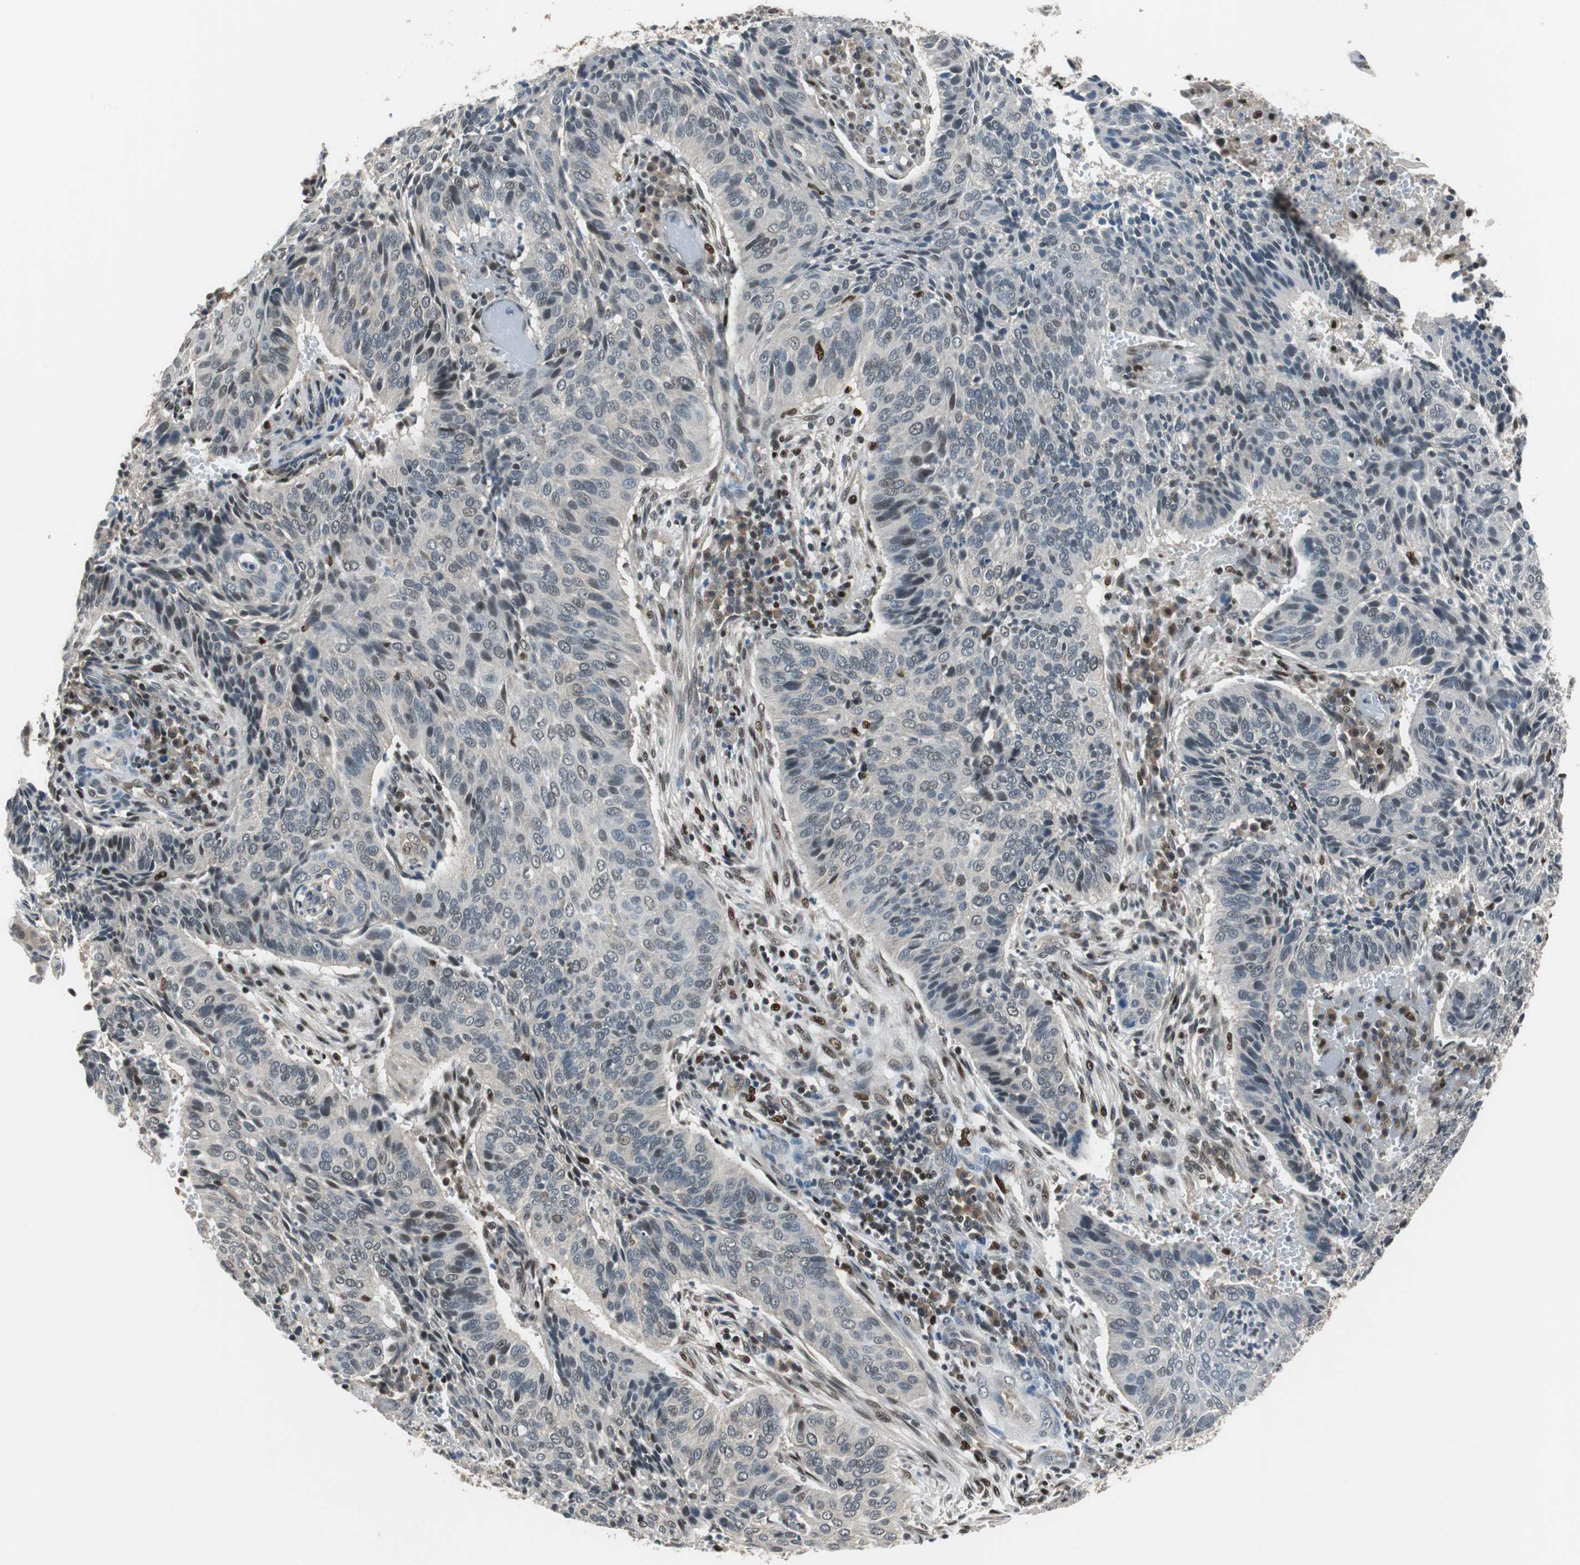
{"staining": {"intensity": "weak", "quantity": "<25%", "location": "nuclear"}, "tissue": "cervical cancer", "cell_type": "Tumor cells", "image_type": "cancer", "snomed": [{"axis": "morphology", "description": "Squamous cell carcinoma, NOS"}, {"axis": "topography", "description": "Cervix"}], "caption": "An IHC micrograph of cervical cancer is shown. There is no staining in tumor cells of cervical cancer.", "gene": "MAFB", "patient": {"sex": "female", "age": 39}}